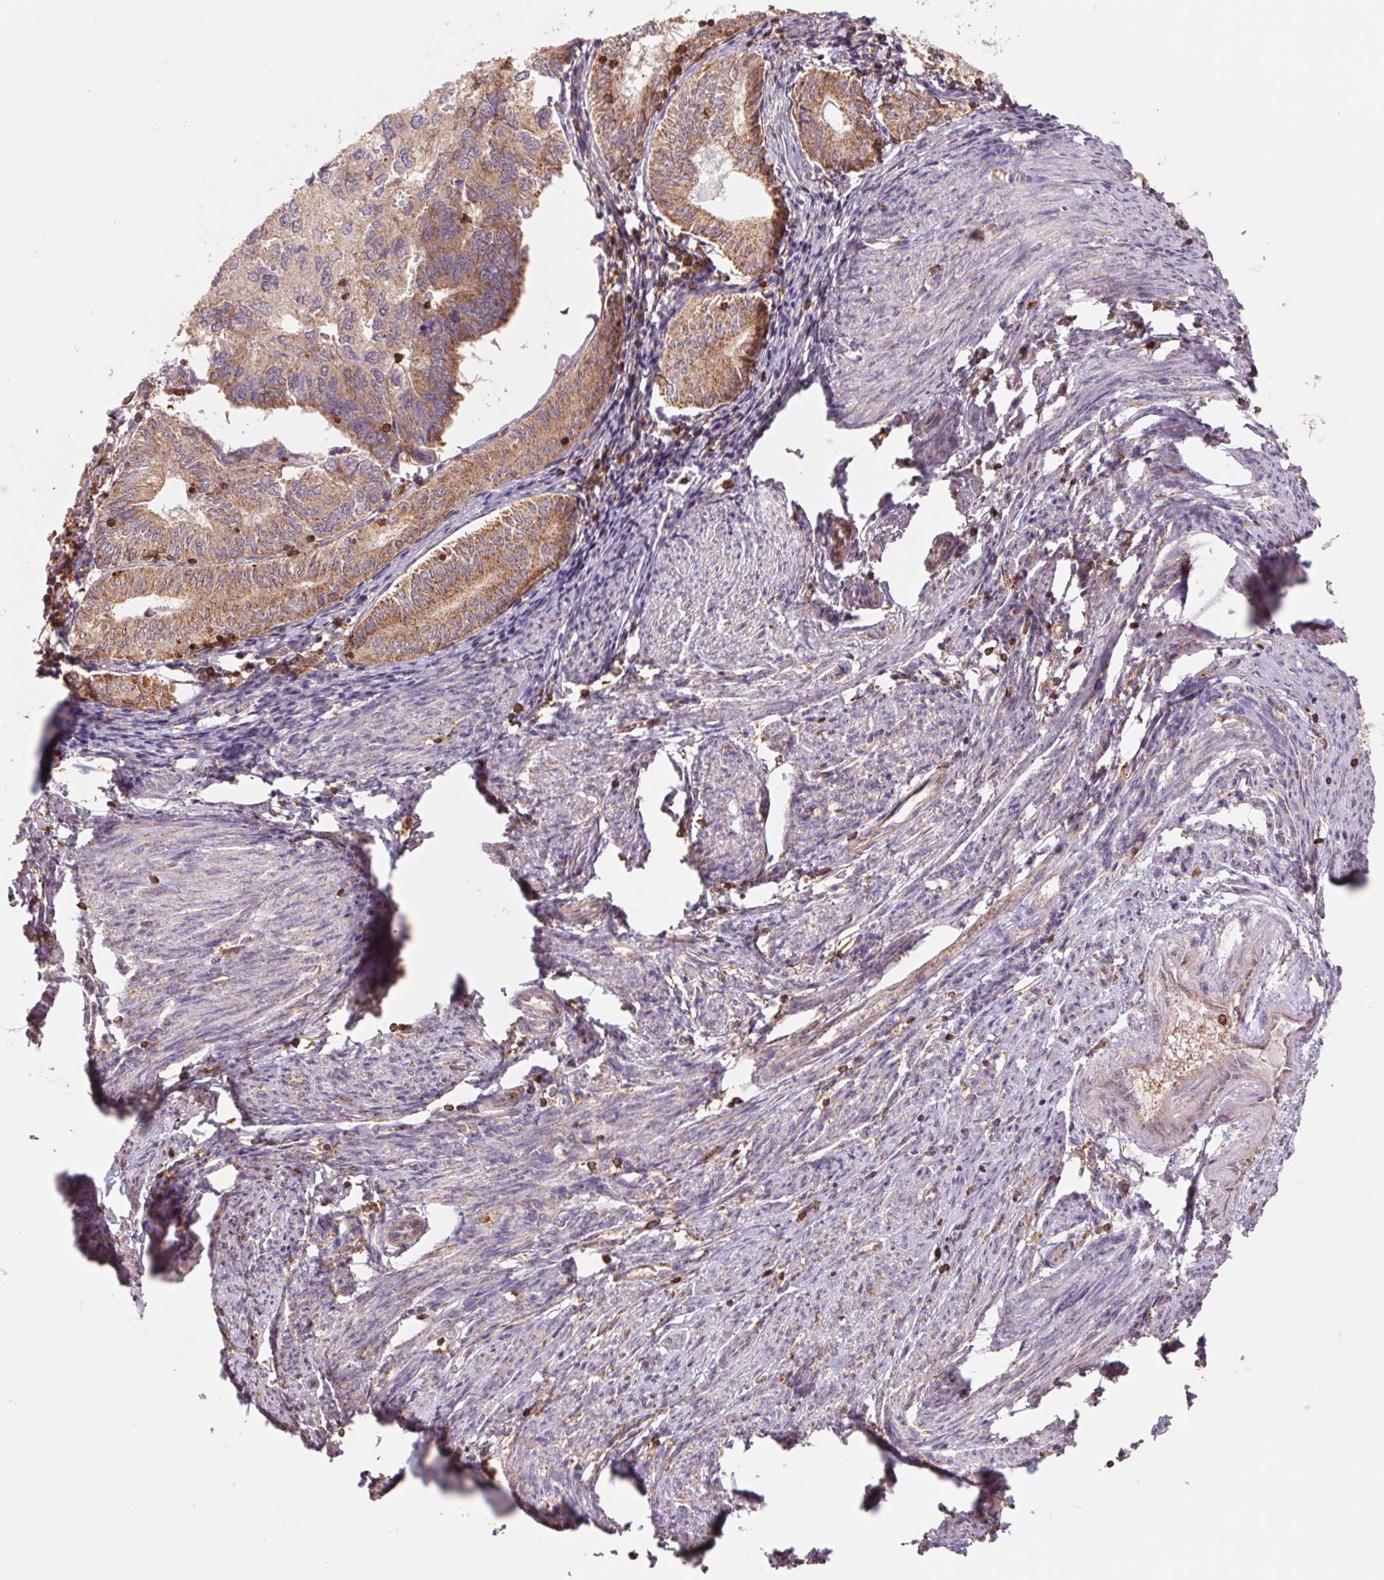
{"staining": {"intensity": "moderate", "quantity": "25%-75%", "location": "cytoplasmic/membranous"}, "tissue": "endometrial cancer", "cell_type": "Tumor cells", "image_type": "cancer", "snomed": [{"axis": "morphology", "description": "Carcinoma, NOS"}, {"axis": "topography", "description": "Uterus"}], "caption": "Endometrial cancer (carcinoma) was stained to show a protein in brown. There is medium levels of moderate cytoplasmic/membranous staining in about 25%-75% of tumor cells. Immunohistochemistry stains the protein of interest in brown and the nuclei are stained blue.", "gene": "URM1", "patient": {"sex": "female", "age": 76}}